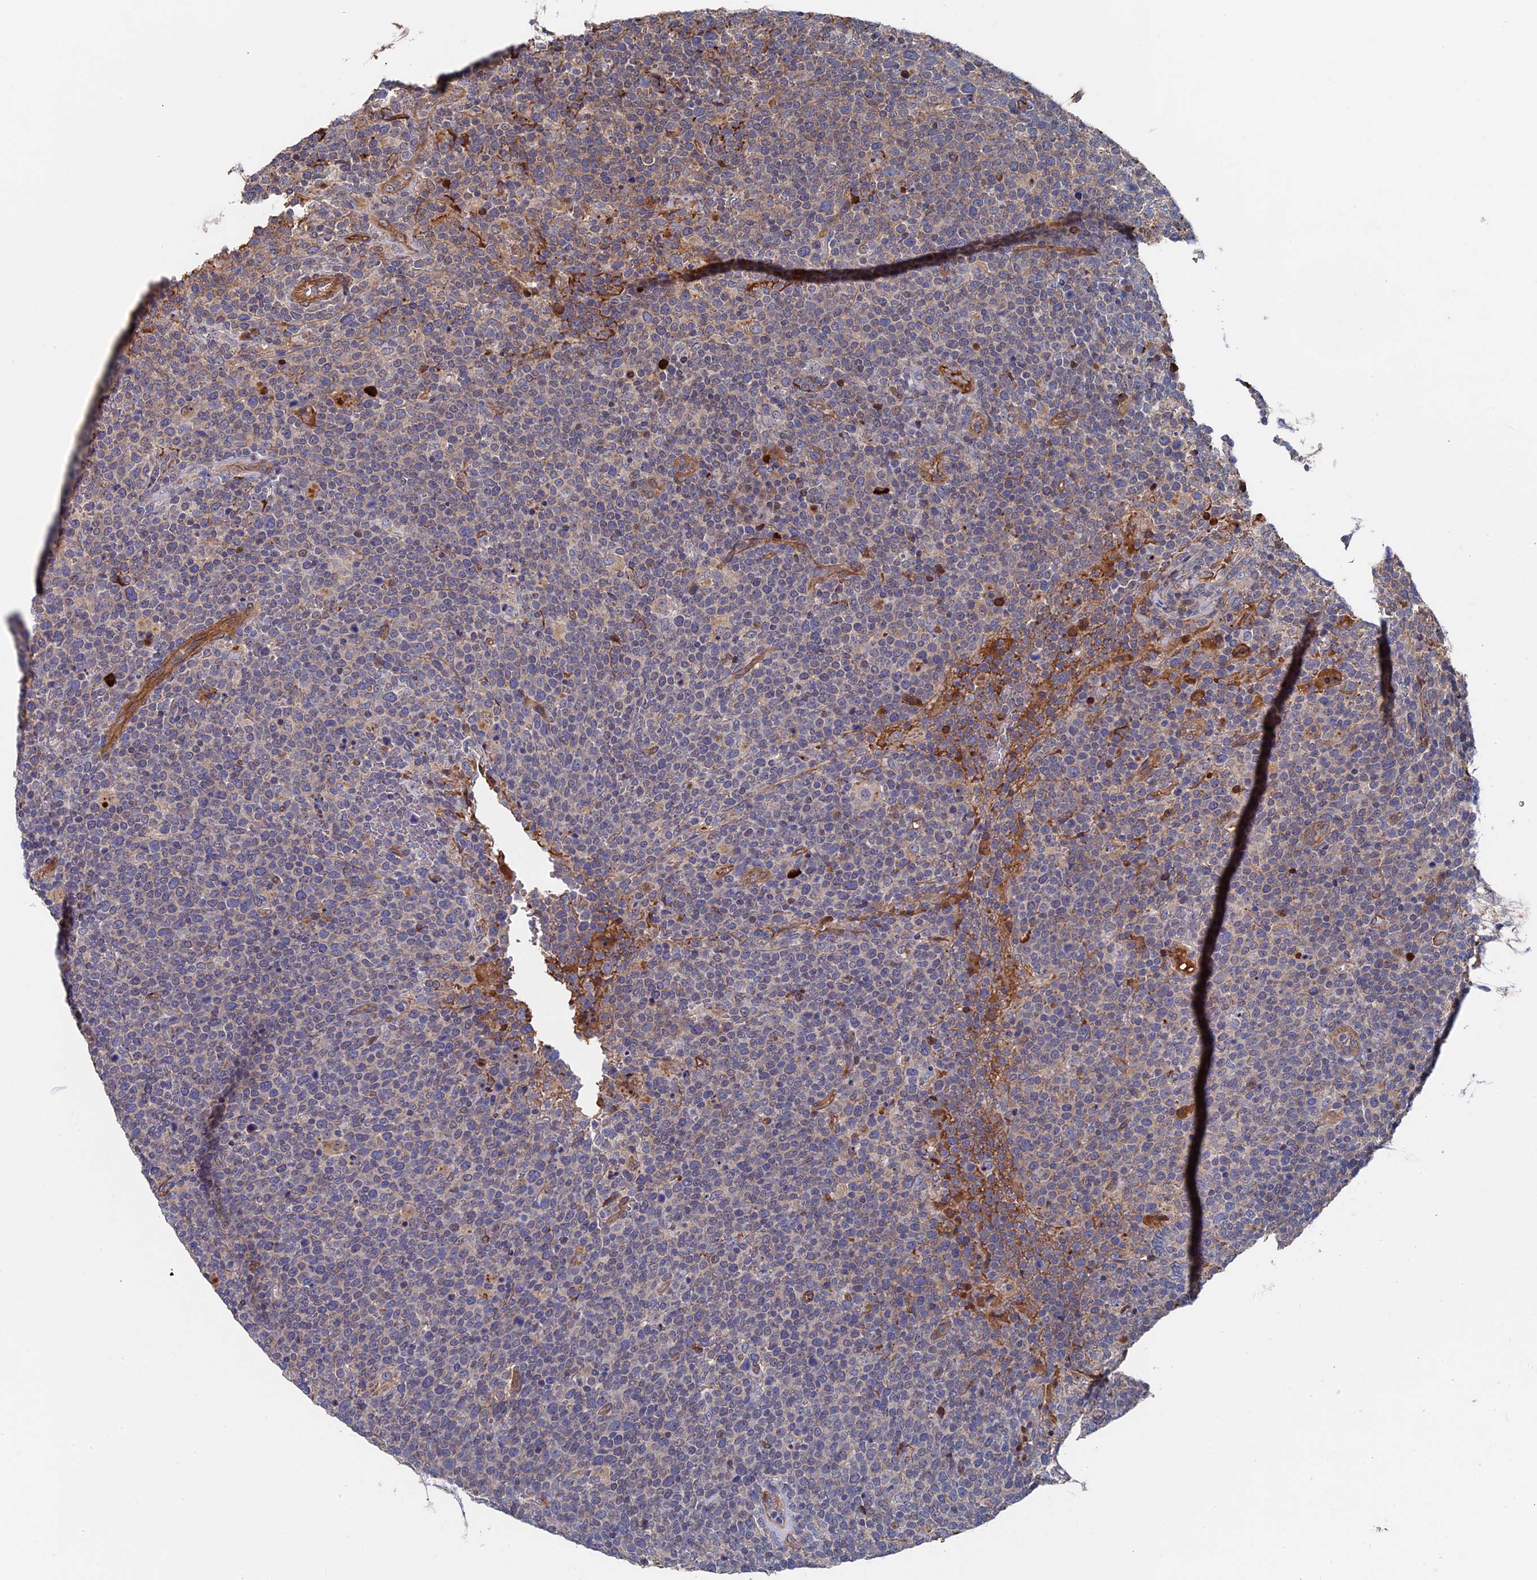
{"staining": {"intensity": "negative", "quantity": "none", "location": "none"}, "tissue": "lymphoma", "cell_type": "Tumor cells", "image_type": "cancer", "snomed": [{"axis": "morphology", "description": "Malignant lymphoma, non-Hodgkin's type, High grade"}, {"axis": "topography", "description": "Lymph node"}], "caption": "Immunohistochemical staining of human lymphoma reveals no significant staining in tumor cells. (Brightfield microscopy of DAB (3,3'-diaminobenzidine) IHC at high magnification).", "gene": "RPUSD1", "patient": {"sex": "male", "age": 61}}